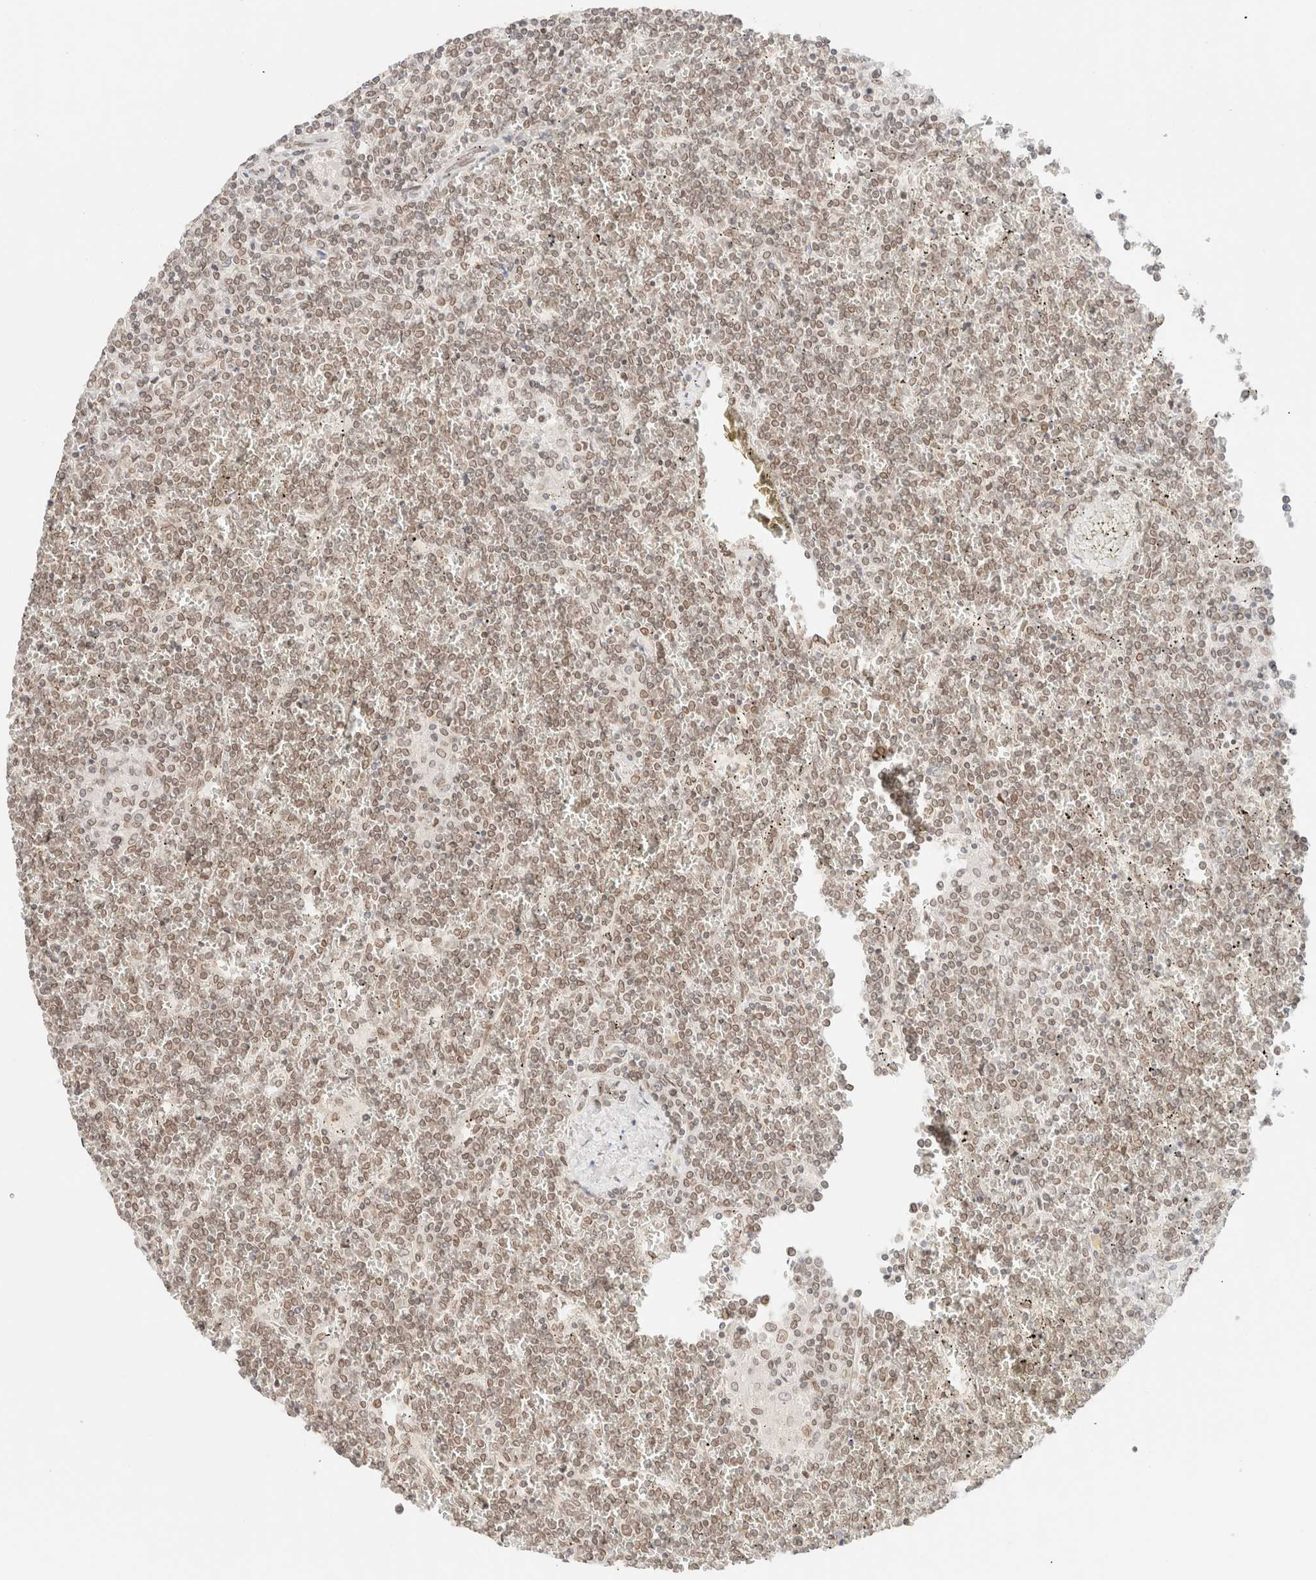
{"staining": {"intensity": "weak", "quantity": ">75%", "location": "nuclear"}, "tissue": "lymphoma", "cell_type": "Tumor cells", "image_type": "cancer", "snomed": [{"axis": "morphology", "description": "Malignant lymphoma, non-Hodgkin's type, Low grade"}, {"axis": "topography", "description": "Spleen"}], "caption": "Tumor cells display weak nuclear expression in approximately >75% of cells in low-grade malignant lymphoma, non-Hodgkin's type.", "gene": "ZNF770", "patient": {"sex": "female", "age": 19}}